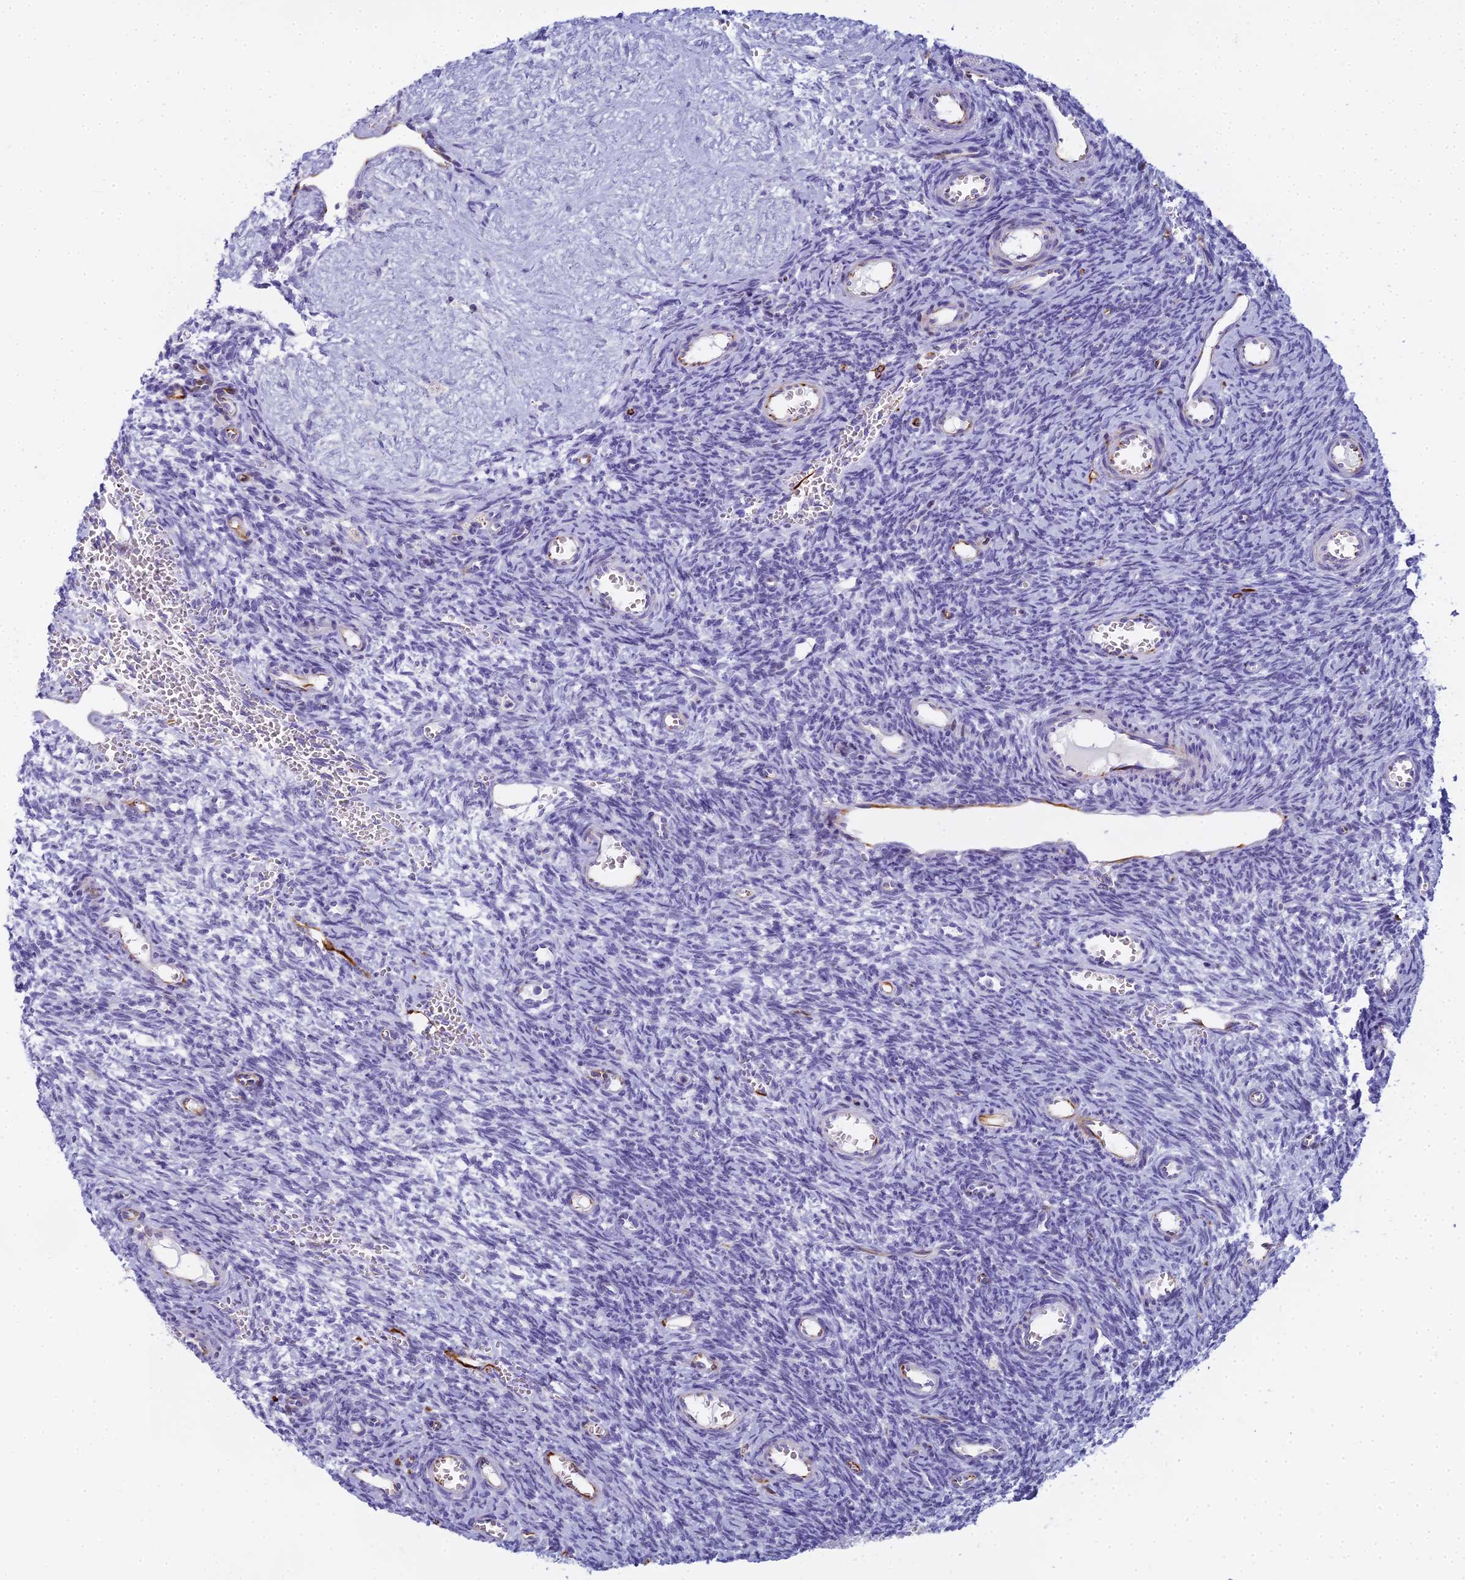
{"staining": {"intensity": "negative", "quantity": "none", "location": "none"}, "tissue": "ovary", "cell_type": "Ovarian stroma cells", "image_type": "normal", "snomed": [{"axis": "morphology", "description": "Normal tissue, NOS"}, {"axis": "topography", "description": "Ovary"}], "caption": "A high-resolution micrograph shows immunohistochemistry (IHC) staining of benign ovary, which reveals no significant positivity in ovarian stroma cells.", "gene": "ENSG00000265118", "patient": {"sex": "female", "age": 39}}